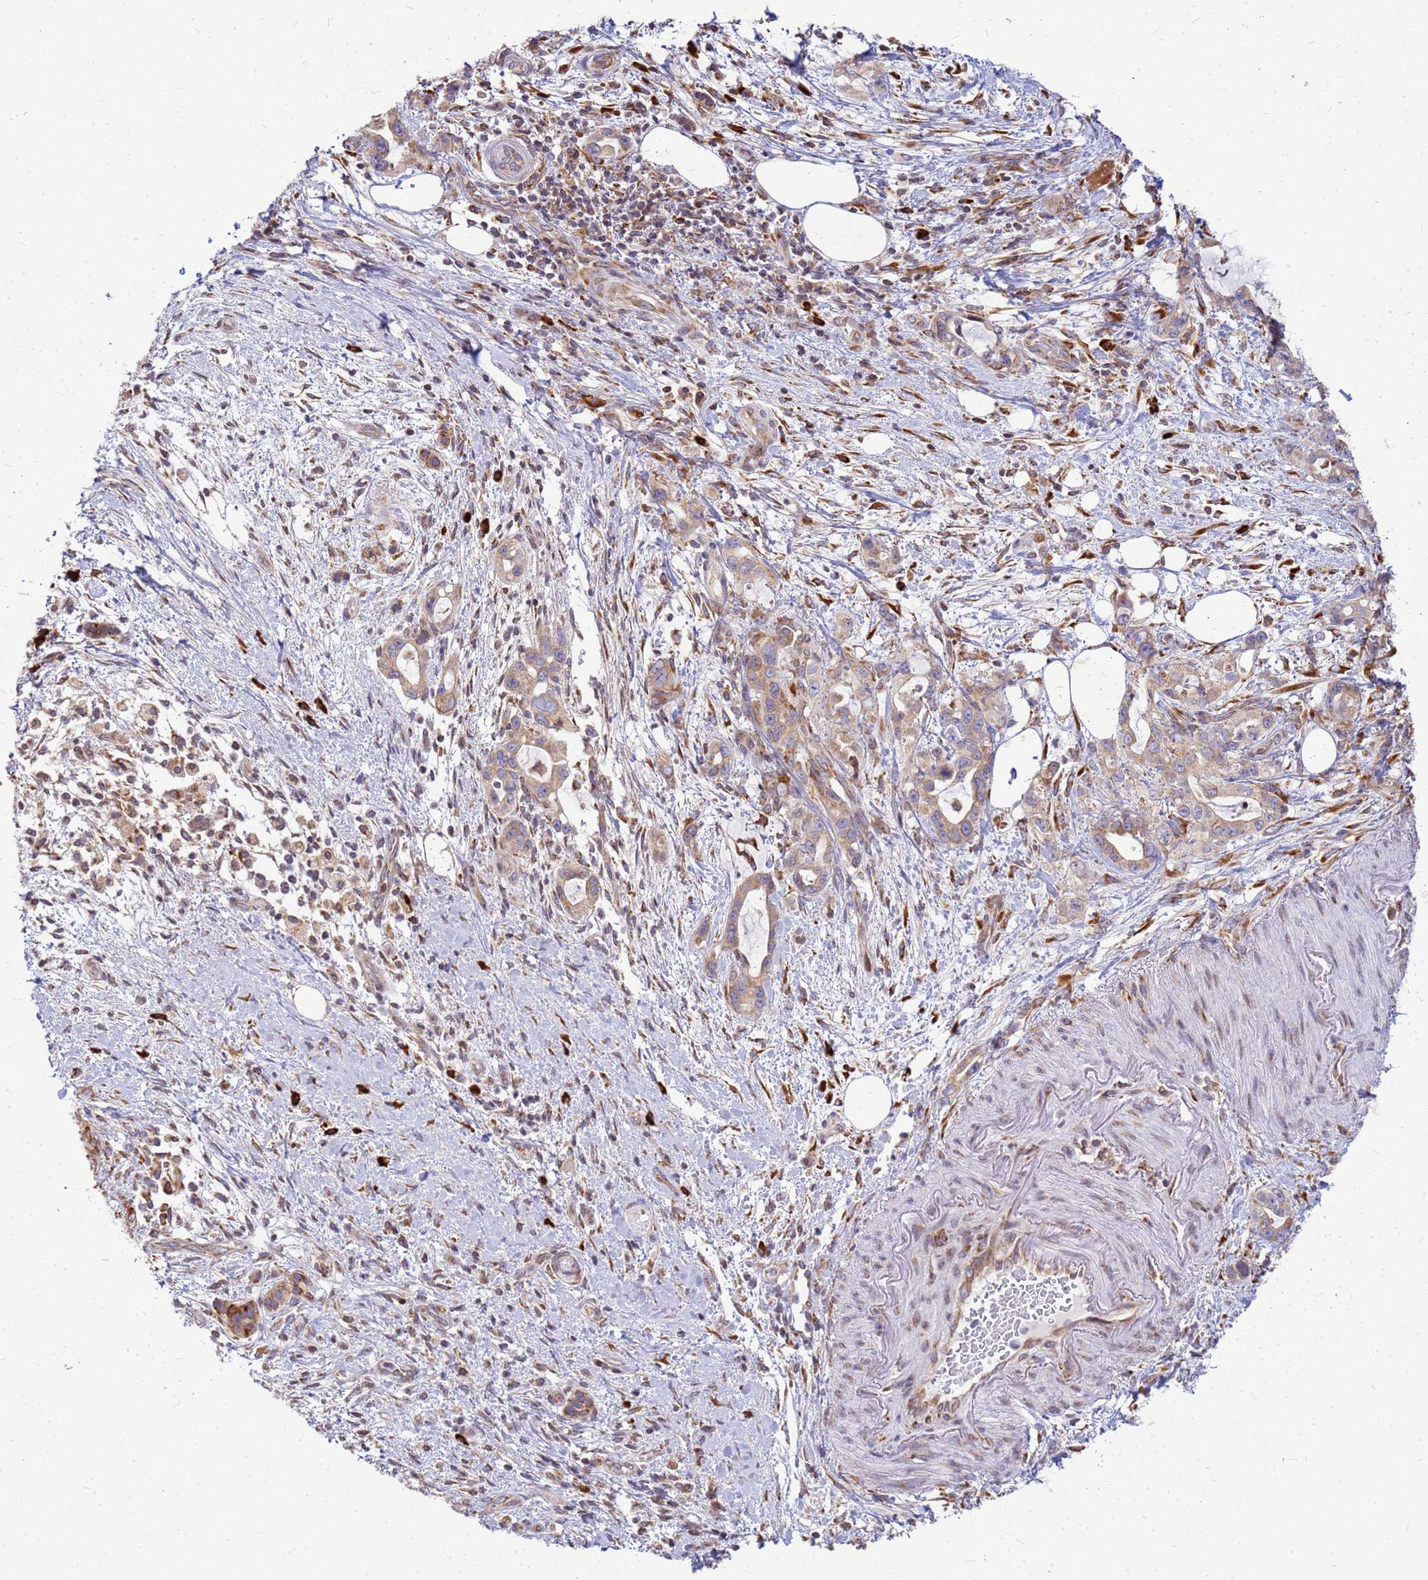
{"staining": {"intensity": "moderate", "quantity": "25%-75%", "location": "cytoplasmic/membranous"}, "tissue": "pancreatic cancer", "cell_type": "Tumor cells", "image_type": "cancer", "snomed": [{"axis": "morphology", "description": "Adenocarcinoma, NOS"}, {"axis": "topography", "description": "Pancreas"}], "caption": "DAB (3,3'-diaminobenzidine) immunohistochemical staining of human pancreatic adenocarcinoma exhibits moderate cytoplasmic/membranous protein expression in approximately 25%-75% of tumor cells.", "gene": "SSR4", "patient": {"sex": "female", "age": 61}}